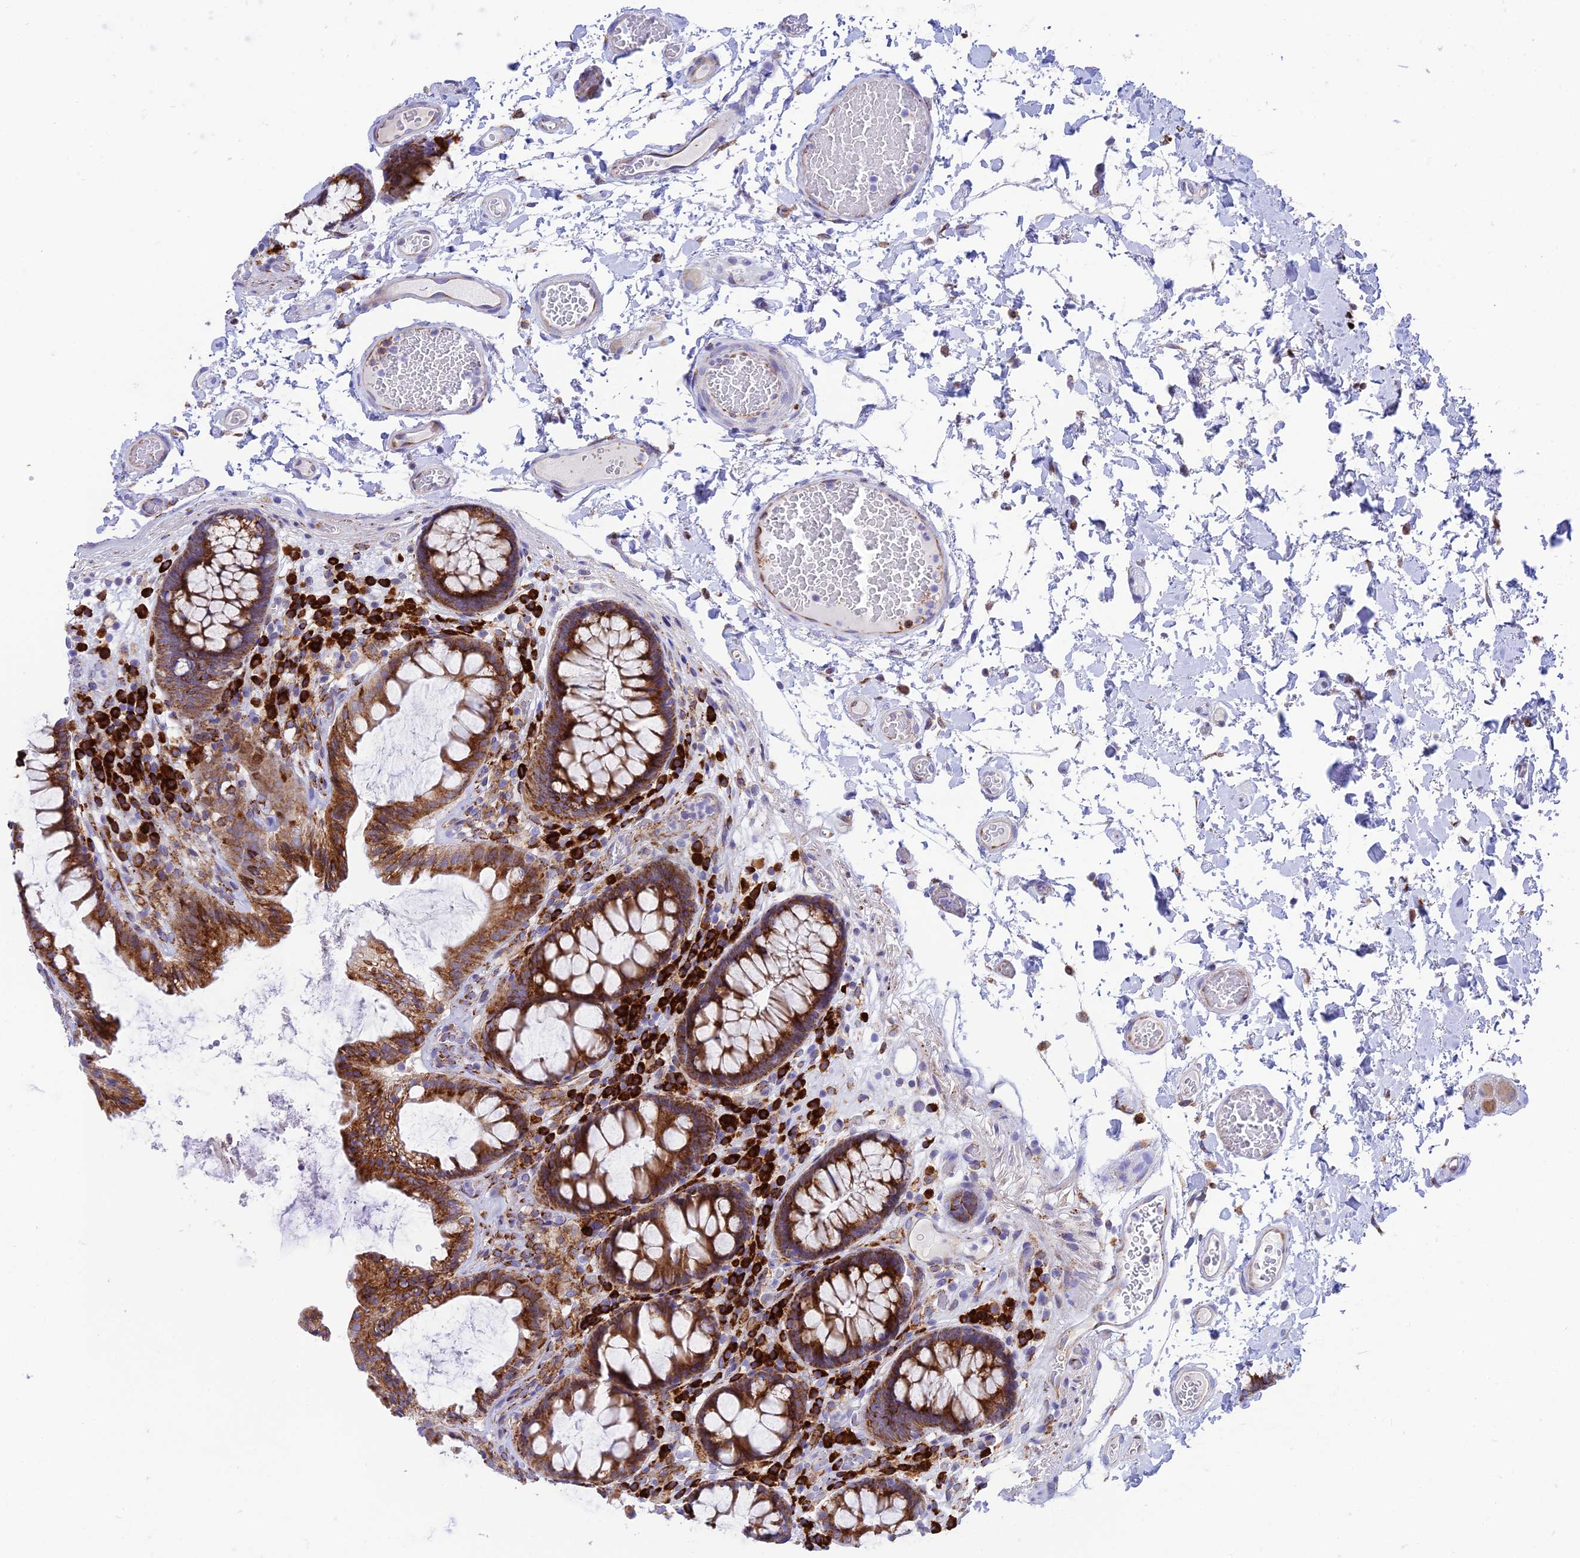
{"staining": {"intensity": "moderate", "quantity": "25%-75%", "location": "cytoplasmic/membranous"}, "tissue": "colon", "cell_type": "Endothelial cells", "image_type": "normal", "snomed": [{"axis": "morphology", "description": "Normal tissue, NOS"}, {"axis": "topography", "description": "Colon"}], "caption": "Moderate cytoplasmic/membranous expression for a protein is identified in about 25%-75% of endothelial cells of benign colon using IHC.", "gene": "TUBGCP6", "patient": {"sex": "male", "age": 84}}